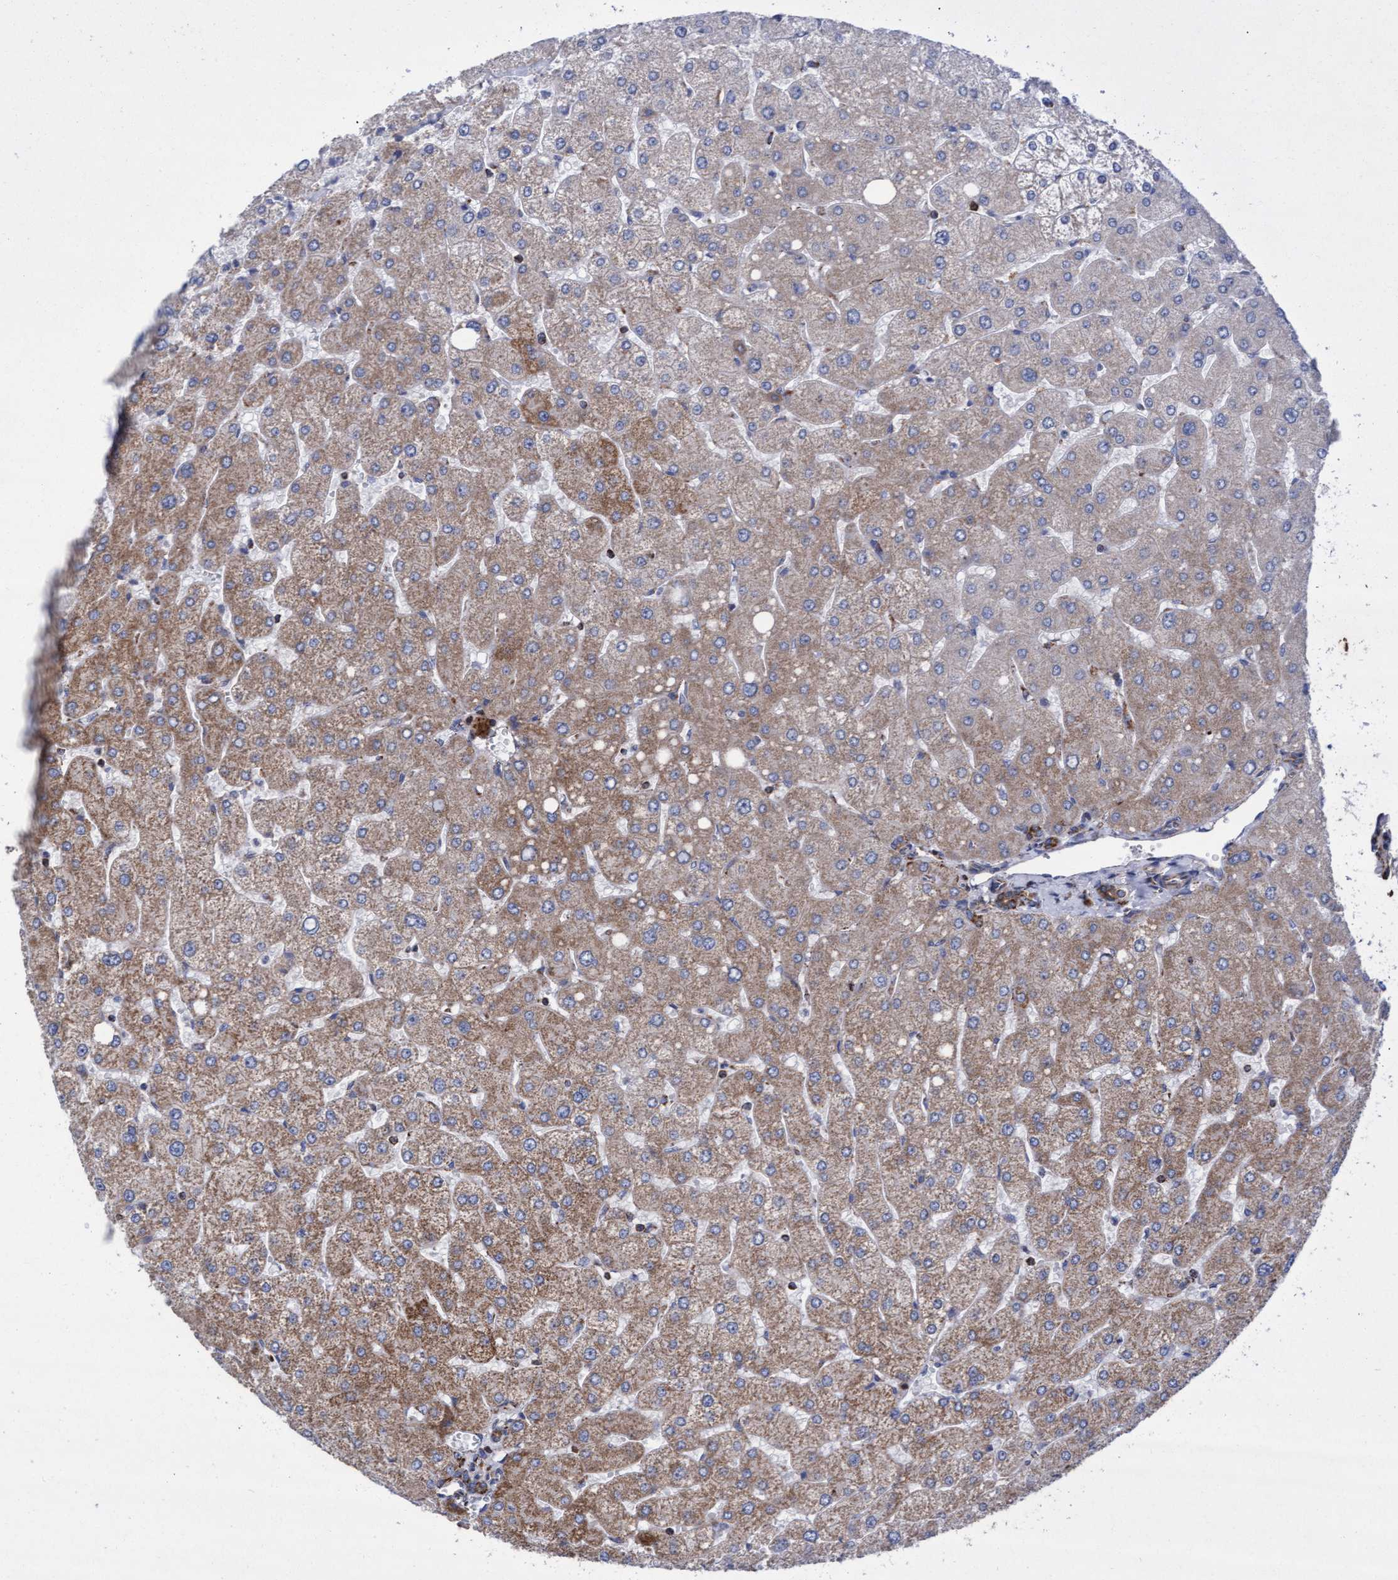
{"staining": {"intensity": "moderate", "quantity": ">75%", "location": "cytoplasmic/membranous"}, "tissue": "liver", "cell_type": "Cholangiocytes", "image_type": "normal", "snomed": [{"axis": "morphology", "description": "Normal tissue, NOS"}, {"axis": "topography", "description": "Liver"}], "caption": "Benign liver was stained to show a protein in brown. There is medium levels of moderate cytoplasmic/membranous positivity in about >75% of cholangiocytes.", "gene": "MRPL38", "patient": {"sex": "male", "age": 55}}